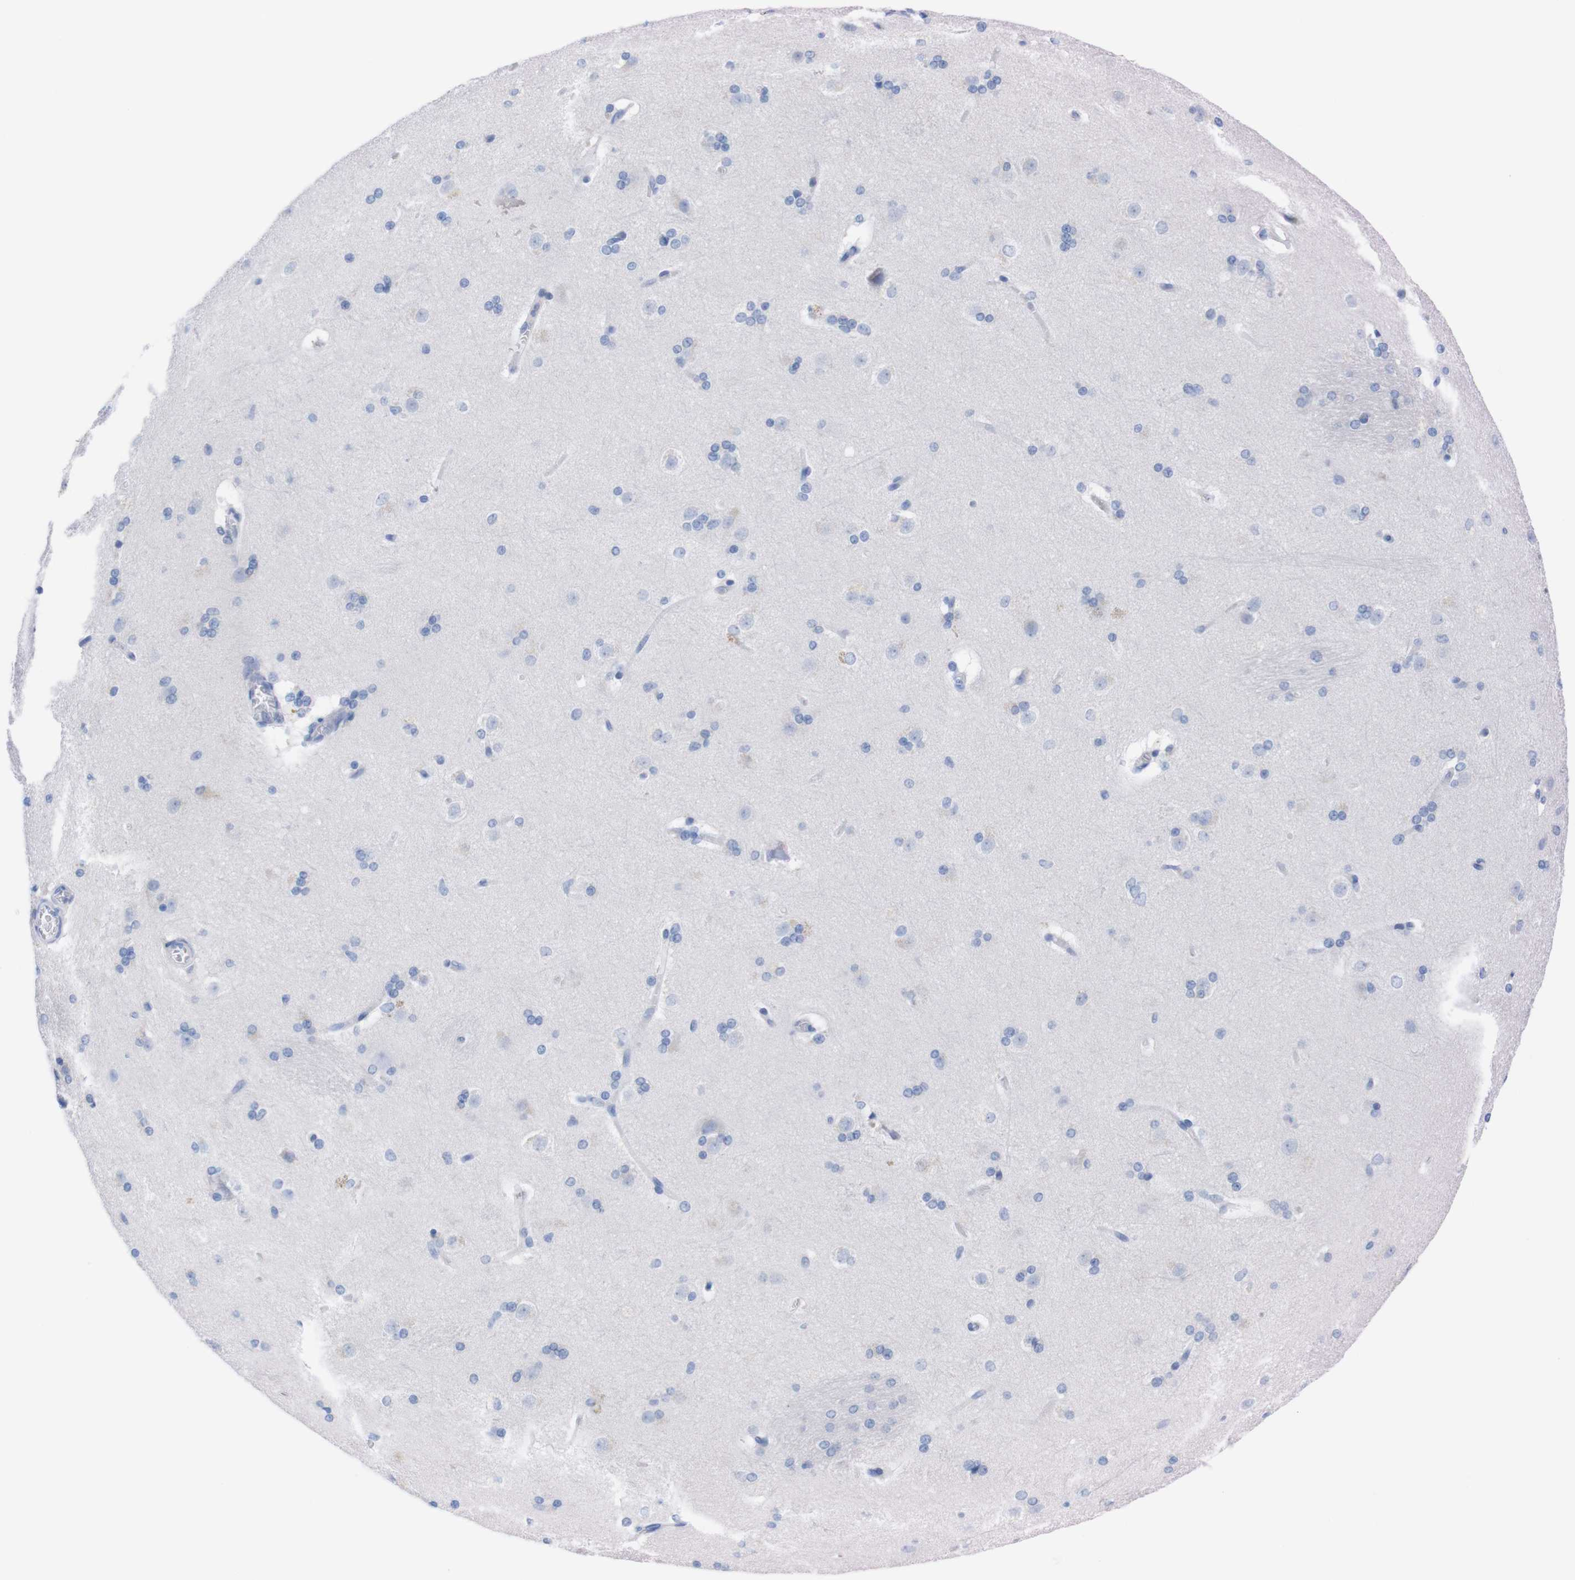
{"staining": {"intensity": "negative", "quantity": "none", "location": "none"}, "tissue": "caudate", "cell_type": "Glial cells", "image_type": "normal", "snomed": [{"axis": "morphology", "description": "Normal tissue, NOS"}, {"axis": "topography", "description": "Lateral ventricle wall"}], "caption": "This image is of unremarkable caudate stained with IHC to label a protein in brown with the nuclei are counter-stained blue. There is no staining in glial cells. (Brightfield microscopy of DAB immunohistochemistry (IHC) at high magnification).", "gene": "TMEM243", "patient": {"sex": "female", "age": 19}}